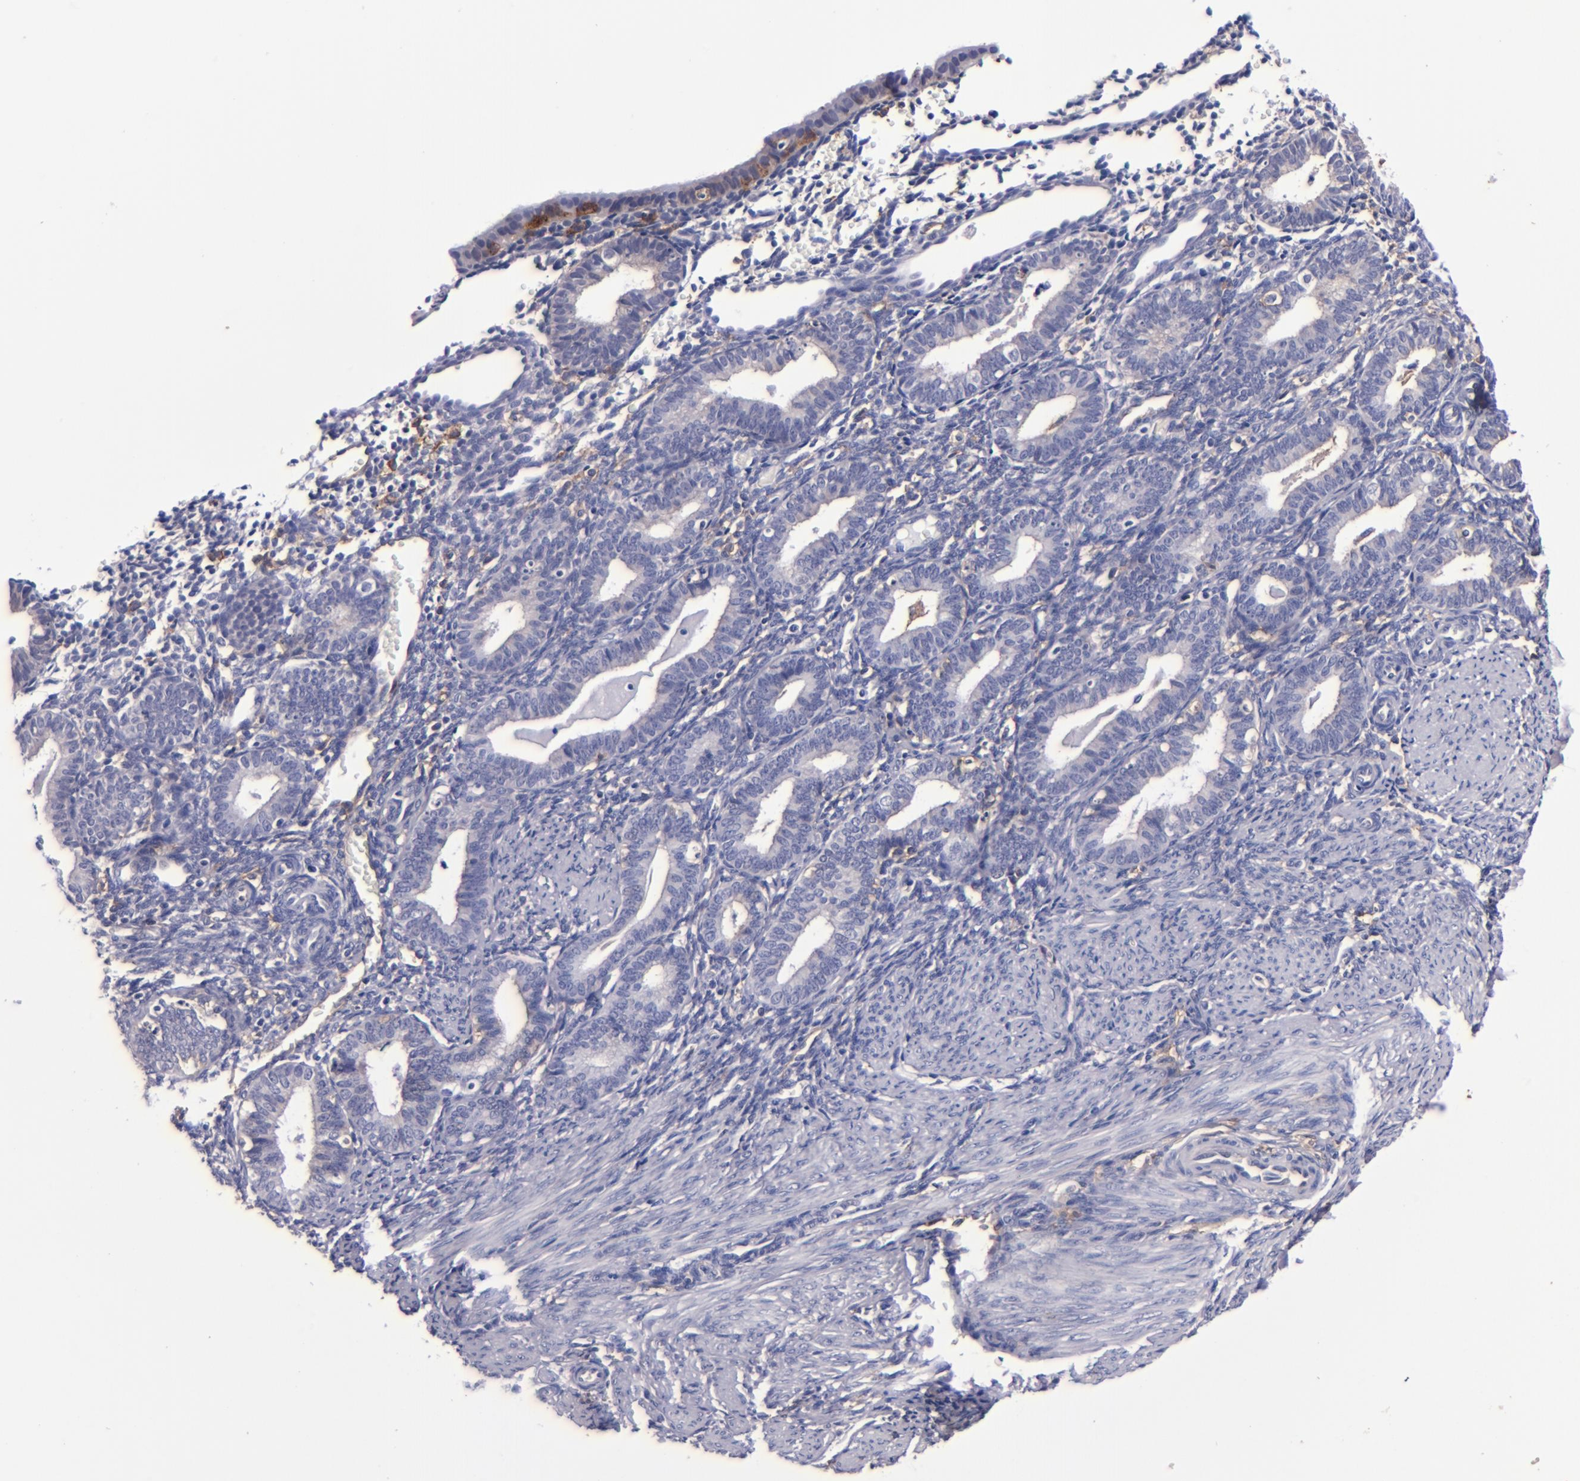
{"staining": {"intensity": "negative", "quantity": "none", "location": "none"}, "tissue": "endometrium", "cell_type": "Cells in endometrial stroma", "image_type": "normal", "snomed": [{"axis": "morphology", "description": "Normal tissue, NOS"}, {"axis": "topography", "description": "Endometrium"}], "caption": "DAB (3,3'-diaminobenzidine) immunohistochemical staining of unremarkable human endometrium demonstrates no significant expression in cells in endometrial stroma.", "gene": "SIRPA", "patient": {"sex": "female", "age": 61}}